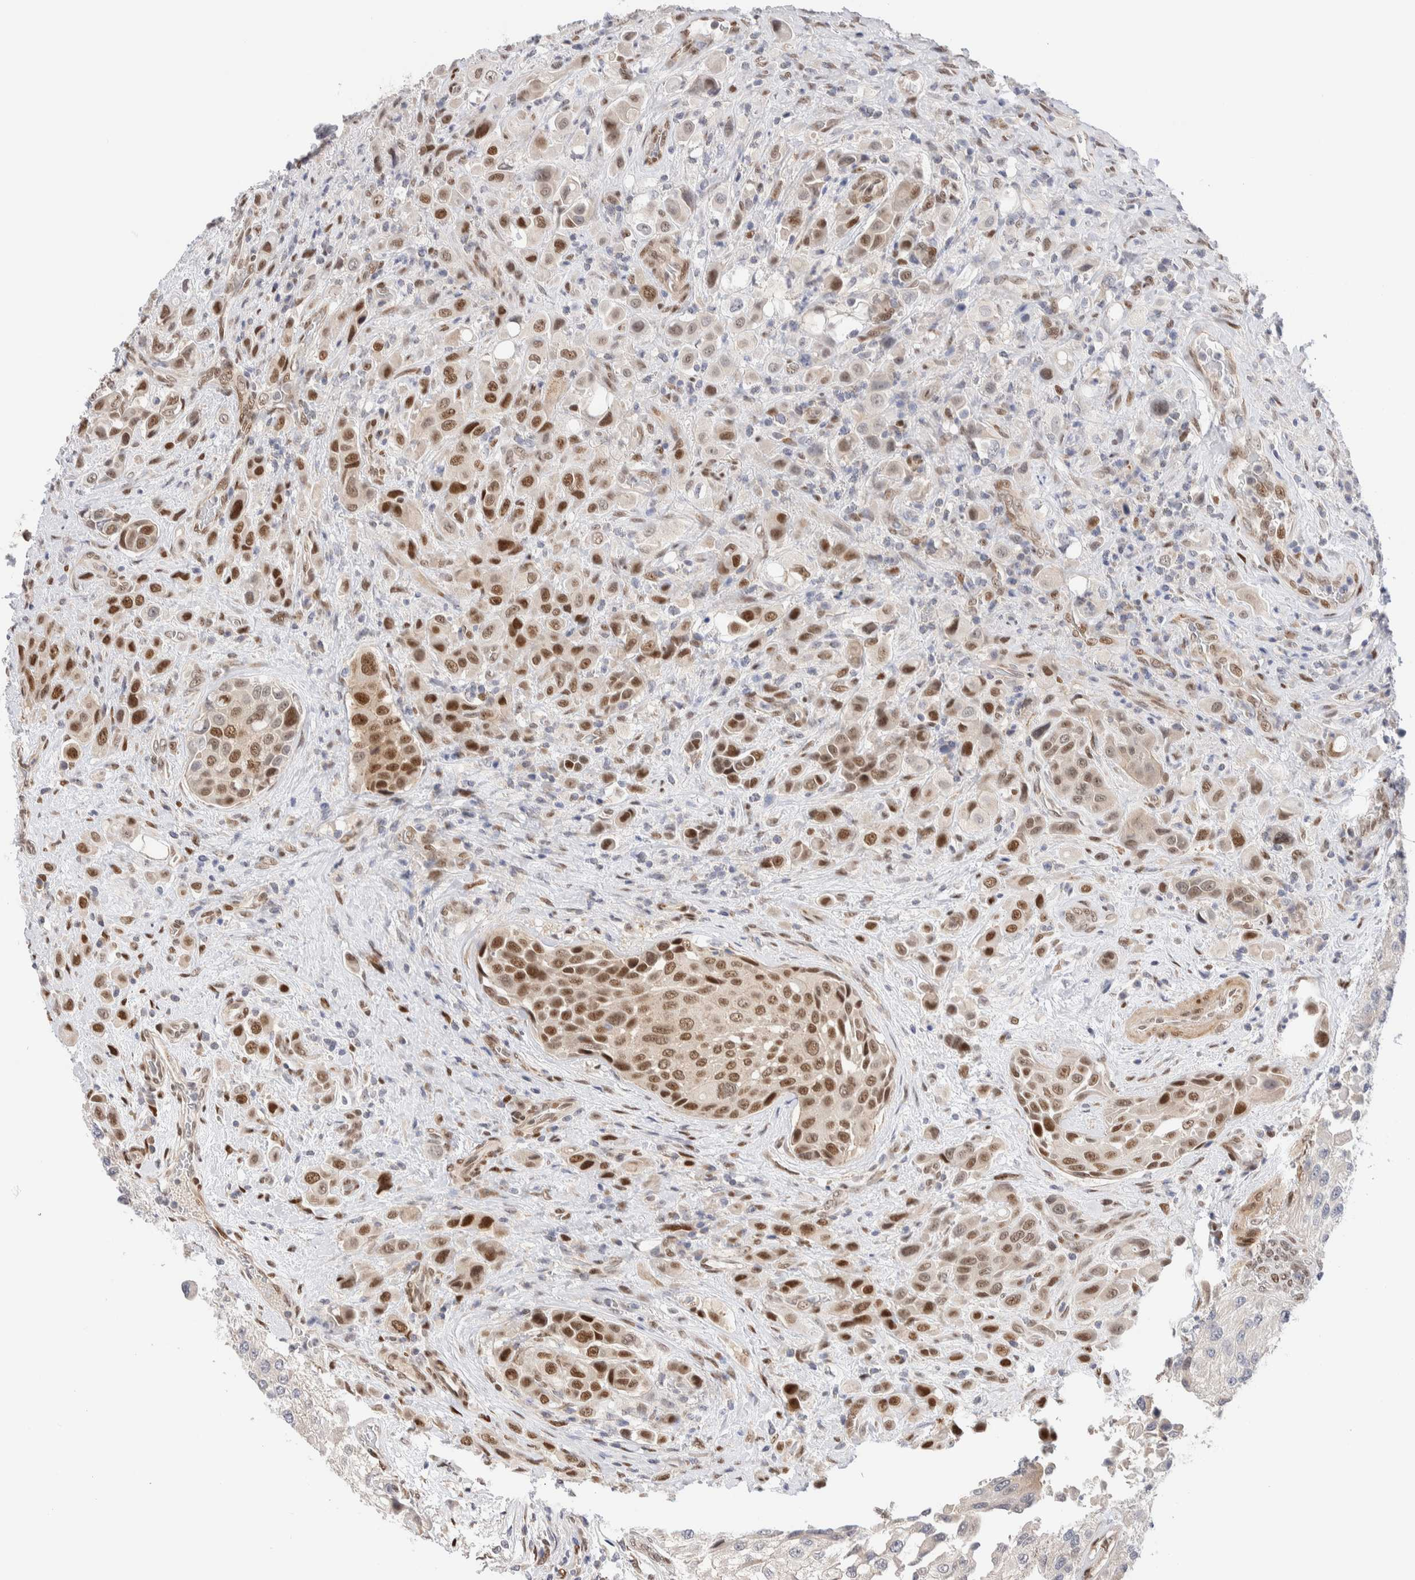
{"staining": {"intensity": "moderate", "quantity": ">75%", "location": "cytoplasmic/membranous,nuclear"}, "tissue": "urothelial cancer", "cell_type": "Tumor cells", "image_type": "cancer", "snomed": [{"axis": "morphology", "description": "Urothelial carcinoma, High grade"}, {"axis": "topography", "description": "Urinary bladder"}], "caption": "Moderate cytoplasmic/membranous and nuclear expression is appreciated in about >75% of tumor cells in high-grade urothelial carcinoma.", "gene": "NSMAF", "patient": {"sex": "male", "age": 50}}